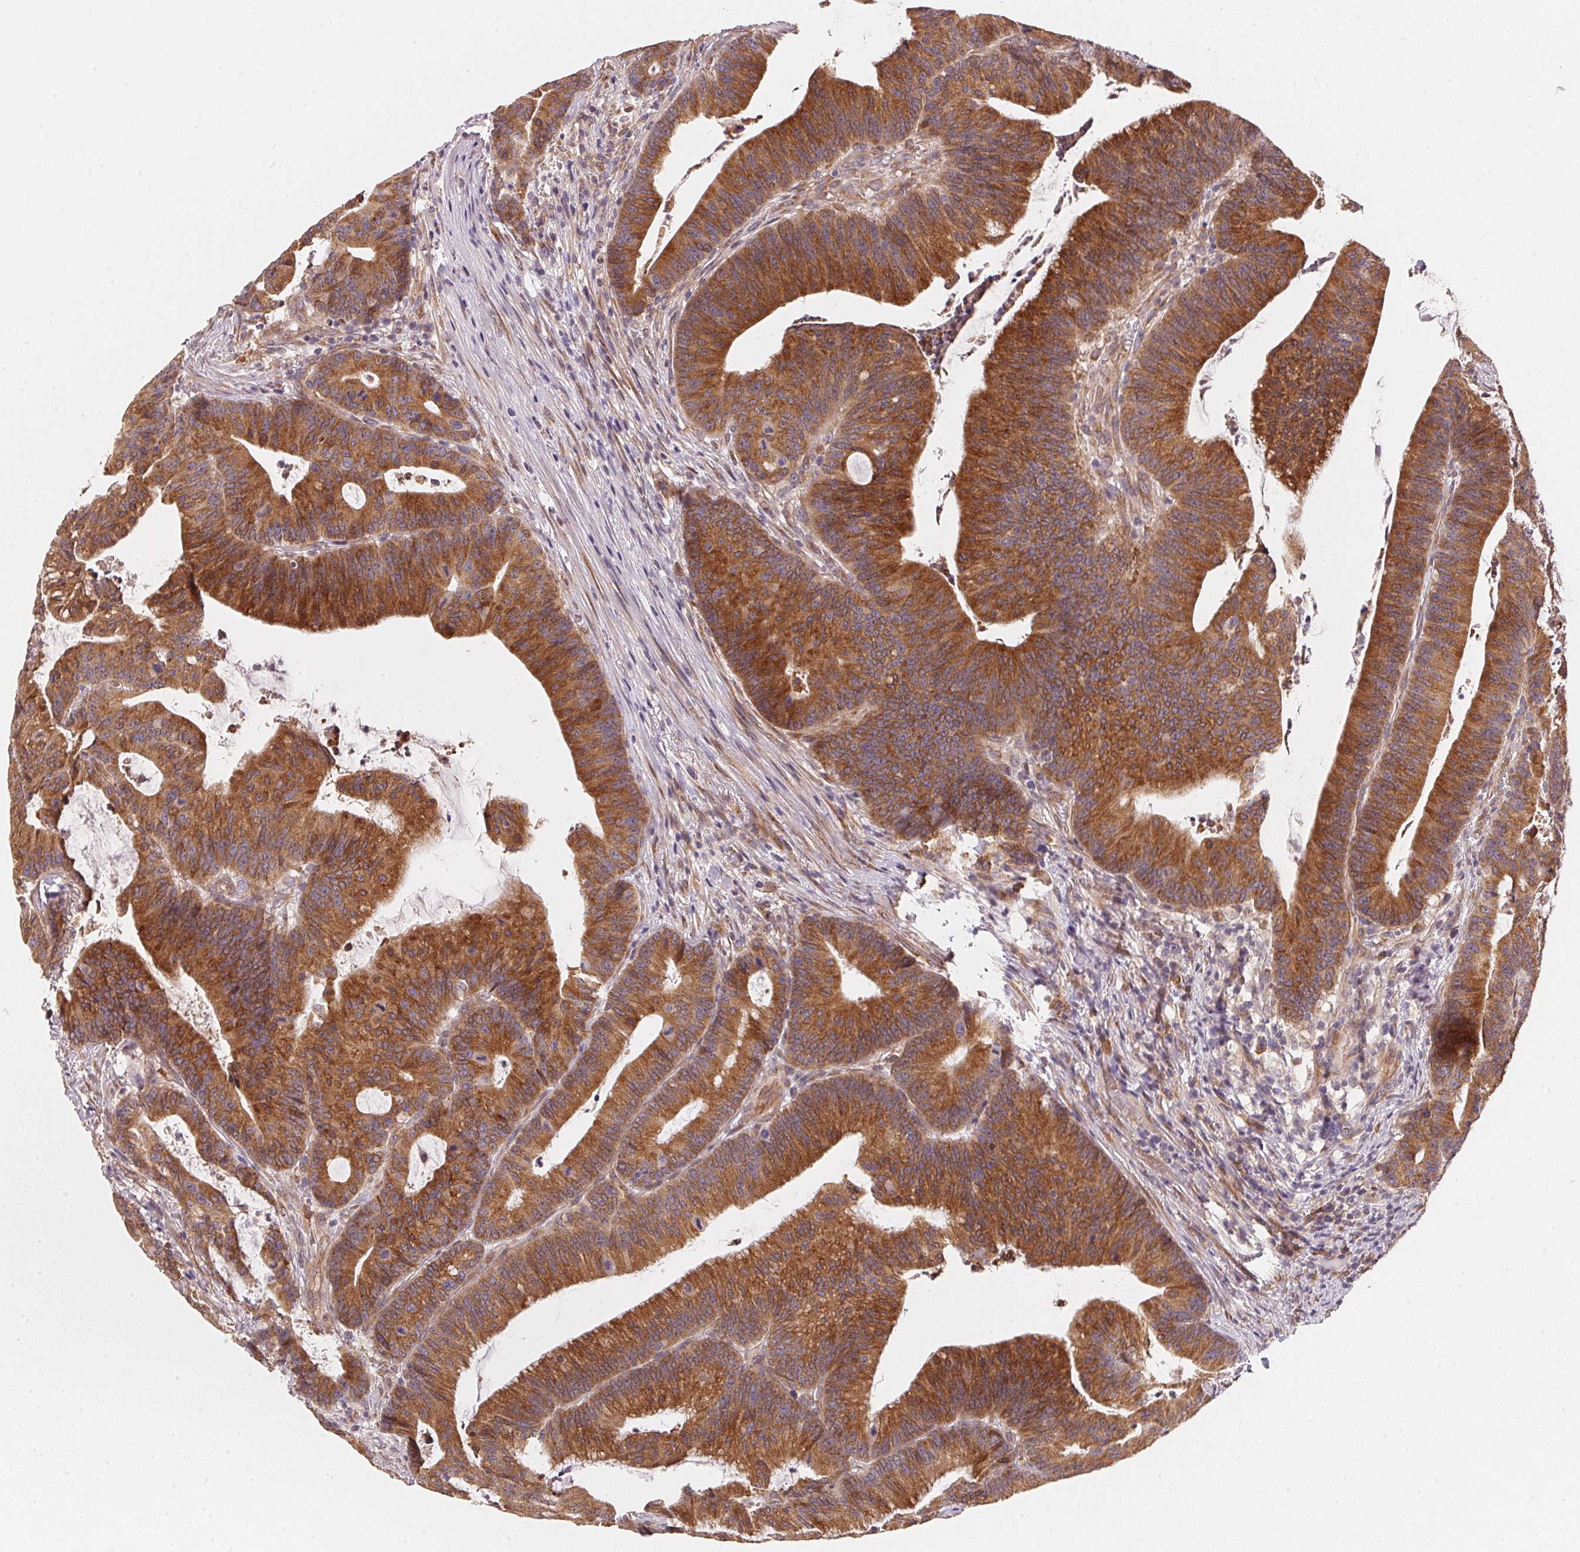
{"staining": {"intensity": "strong", "quantity": ">75%", "location": "cytoplasmic/membranous"}, "tissue": "colorectal cancer", "cell_type": "Tumor cells", "image_type": "cancer", "snomed": [{"axis": "morphology", "description": "Adenocarcinoma, NOS"}, {"axis": "topography", "description": "Colon"}], "caption": "Strong cytoplasmic/membranous expression for a protein is appreciated in about >75% of tumor cells of colorectal cancer (adenocarcinoma) using immunohistochemistry (IHC).", "gene": "EI24", "patient": {"sex": "female", "age": 78}}